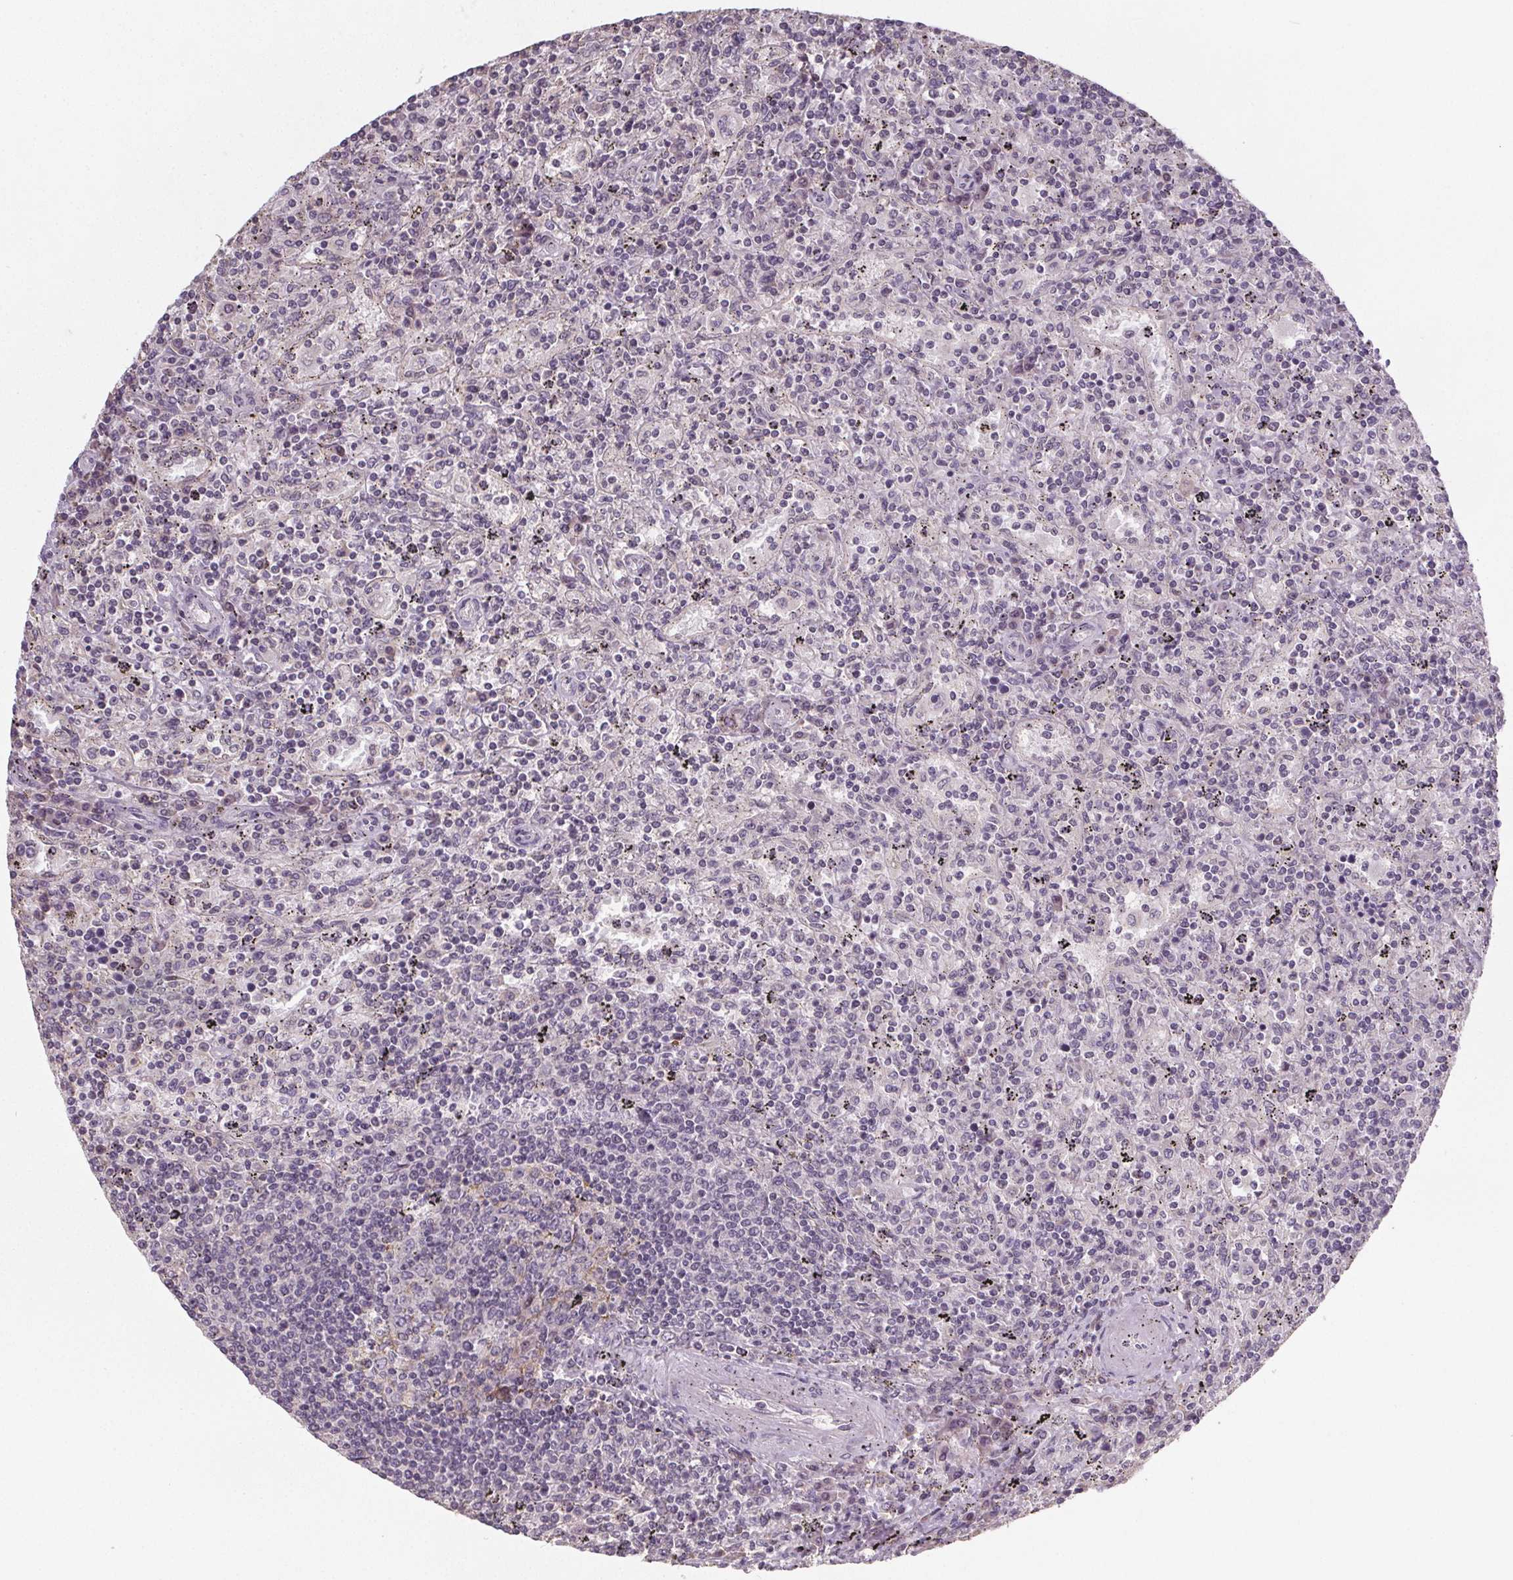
{"staining": {"intensity": "negative", "quantity": "none", "location": "none"}, "tissue": "lymphoma", "cell_type": "Tumor cells", "image_type": "cancer", "snomed": [{"axis": "morphology", "description": "Malignant lymphoma, non-Hodgkin's type, Low grade"}, {"axis": "topography", "description": "Spleen"}], "caption": "High power microscopy micrograph of an immunohistochemistry (IHC) image of malignant lymphoma, non-Hodgkin's type (low-grade), revealing no significant expression in tumor cells.", "gene": "SLC26A2", "patient": {"sex": "male", "age": 62}}